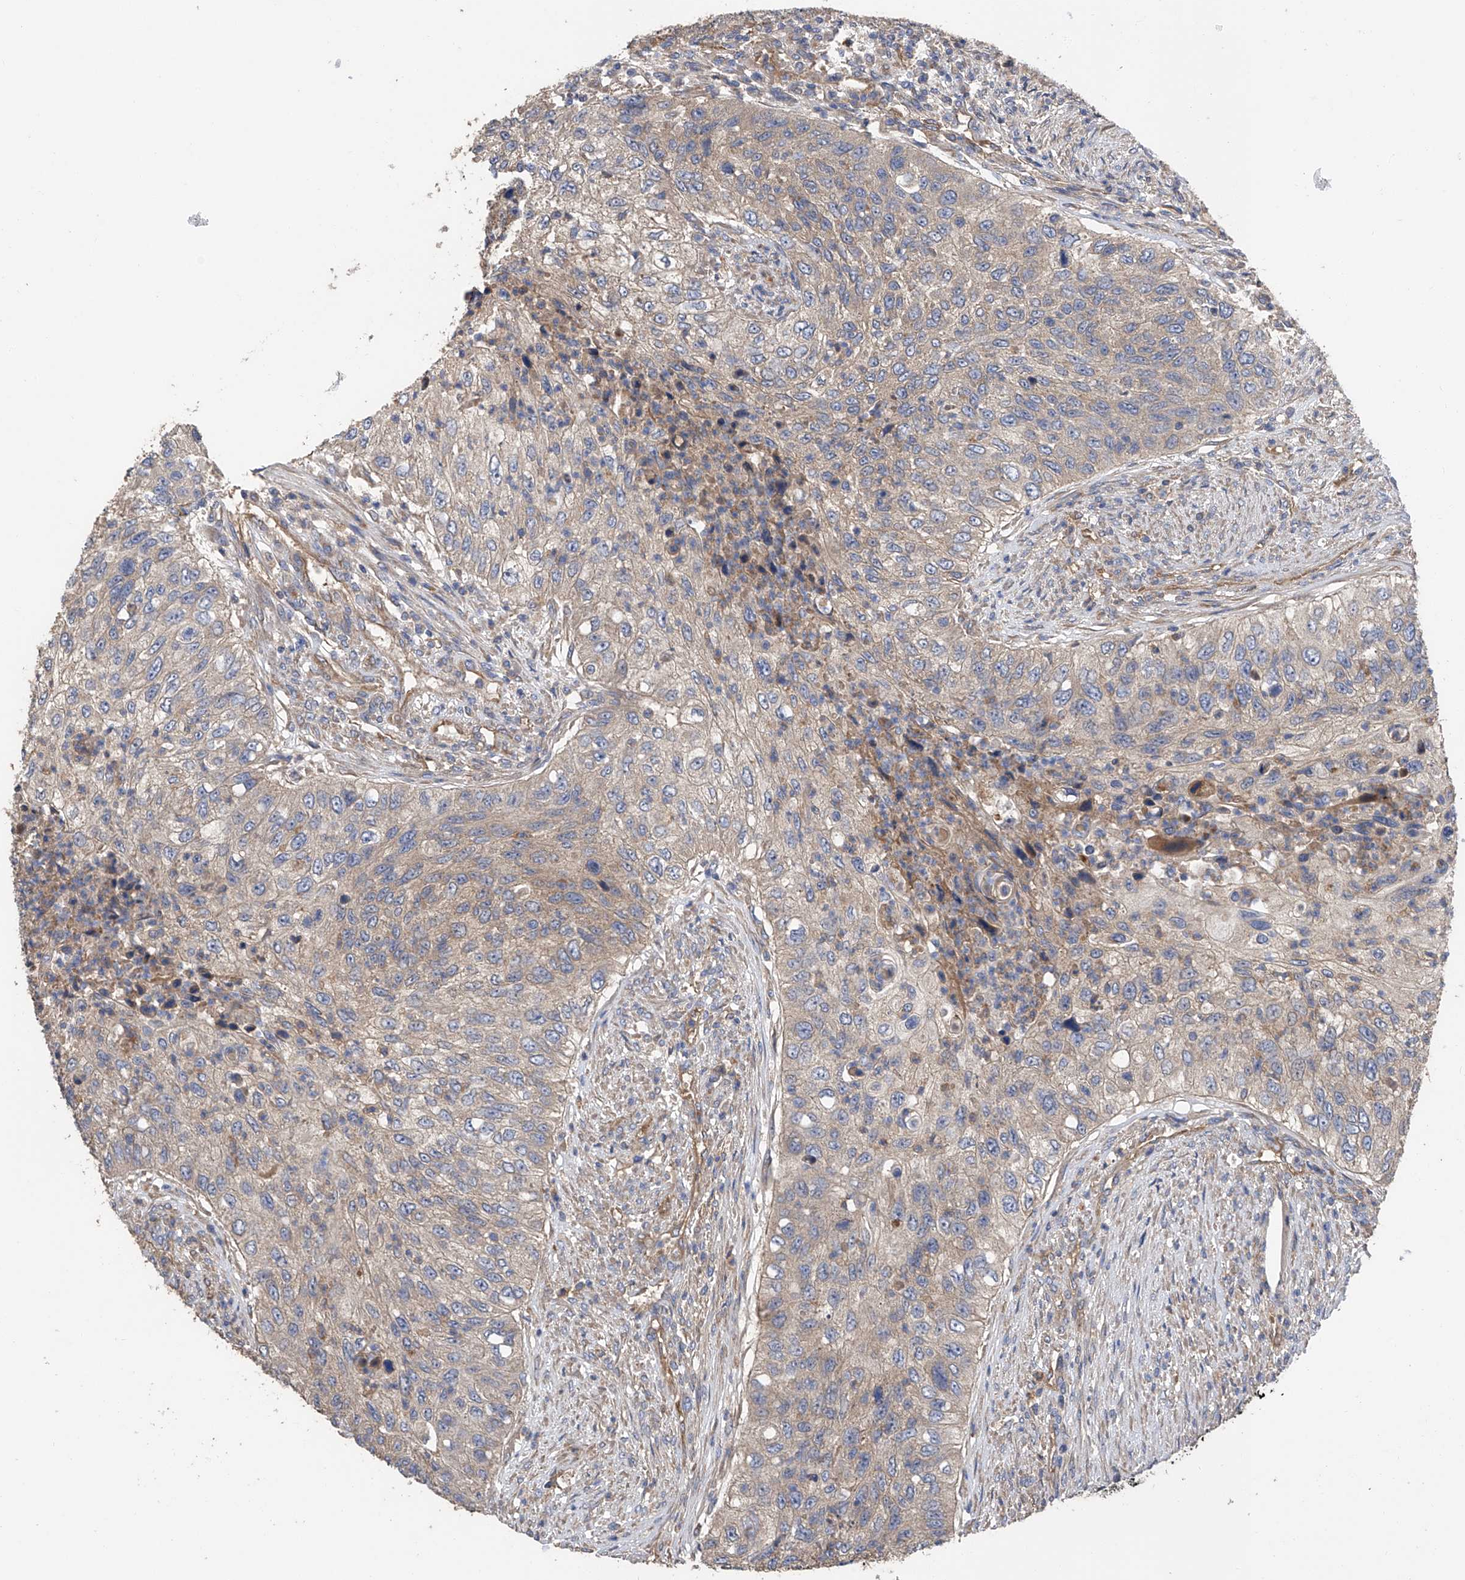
{"staining": {"intensity": "weak", "quantity": "<25%", "location": "cytoplasmic/membranous"}, "tissue": "urothelial cancer", "cell_type": "Tumor cells", "image_type": "cancer", "snomed": [{"axis": "morphology", "description": "Urothelial carcinoma, High grade"}, {"axis": "topography", "description": "Urinary bladder"}], "caption": "Histopathology image shows no protein expression in tumor cells of urothelial cancer tissue.", "gene": "PTK2", "patient": {"sex": "female", "age": 60}}